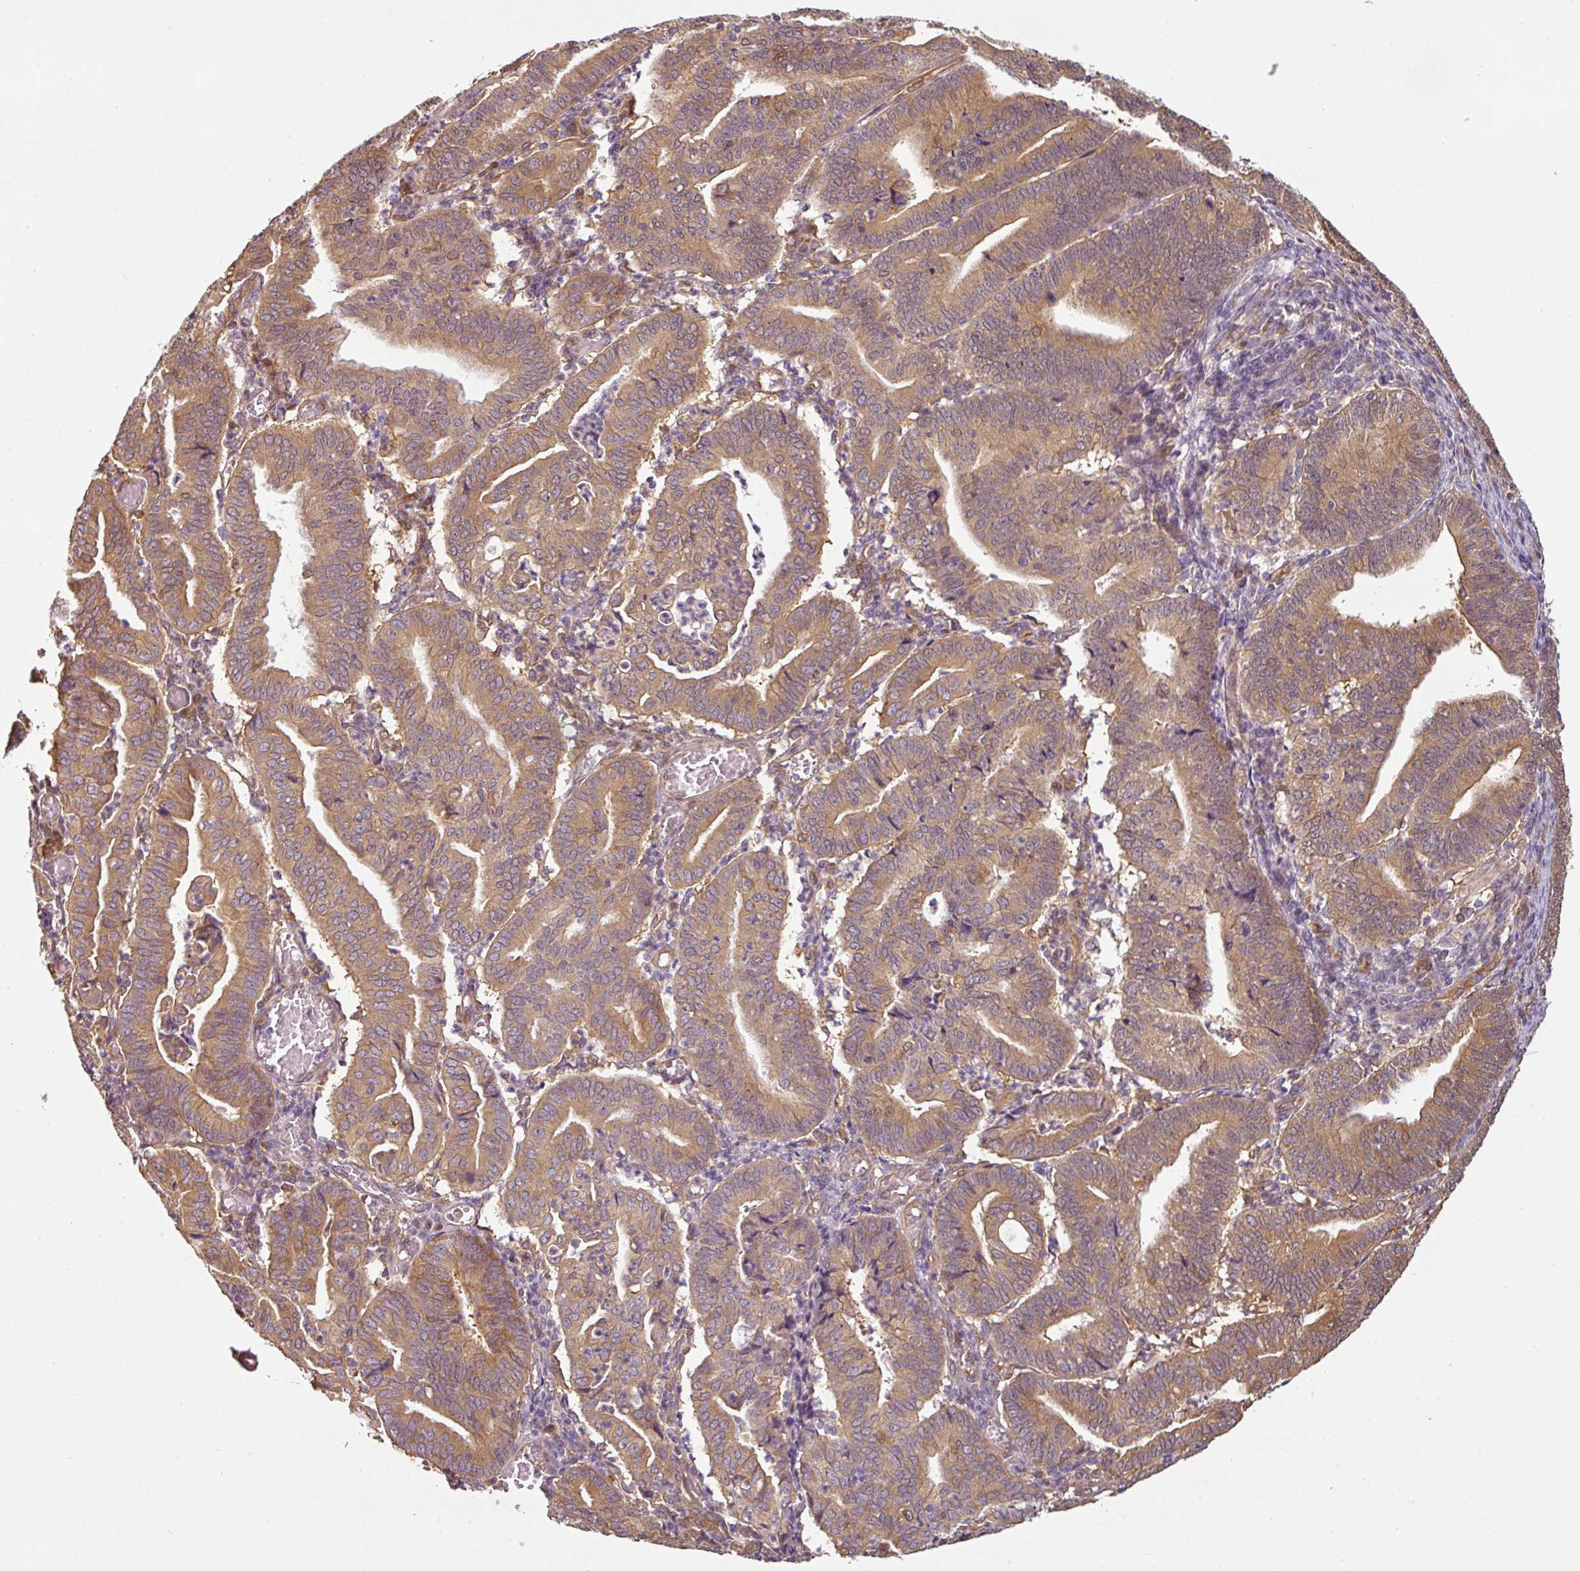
{"staining": {"intensity": "moderate", "quantity": ">75%", "location": "cytoplasmic/membranous"}, "tissue": "endometrial cancer", "cell_type": "Tumor cells", "image_type": "cancer", "snomed": [{"axis": "morphology", "description": "Adenocarcinoma, NOS"}, {"axis": "topography", "description": "Endometrium"}], "caption": "IHC of human adenocarcinoma (endometrial) shows medium levels of moderate cytoplasmic/membranous staining in about >75% of tumor cells.", "gene": "ANKRD18A", "patient": {"sex": "female", "age": 60}}